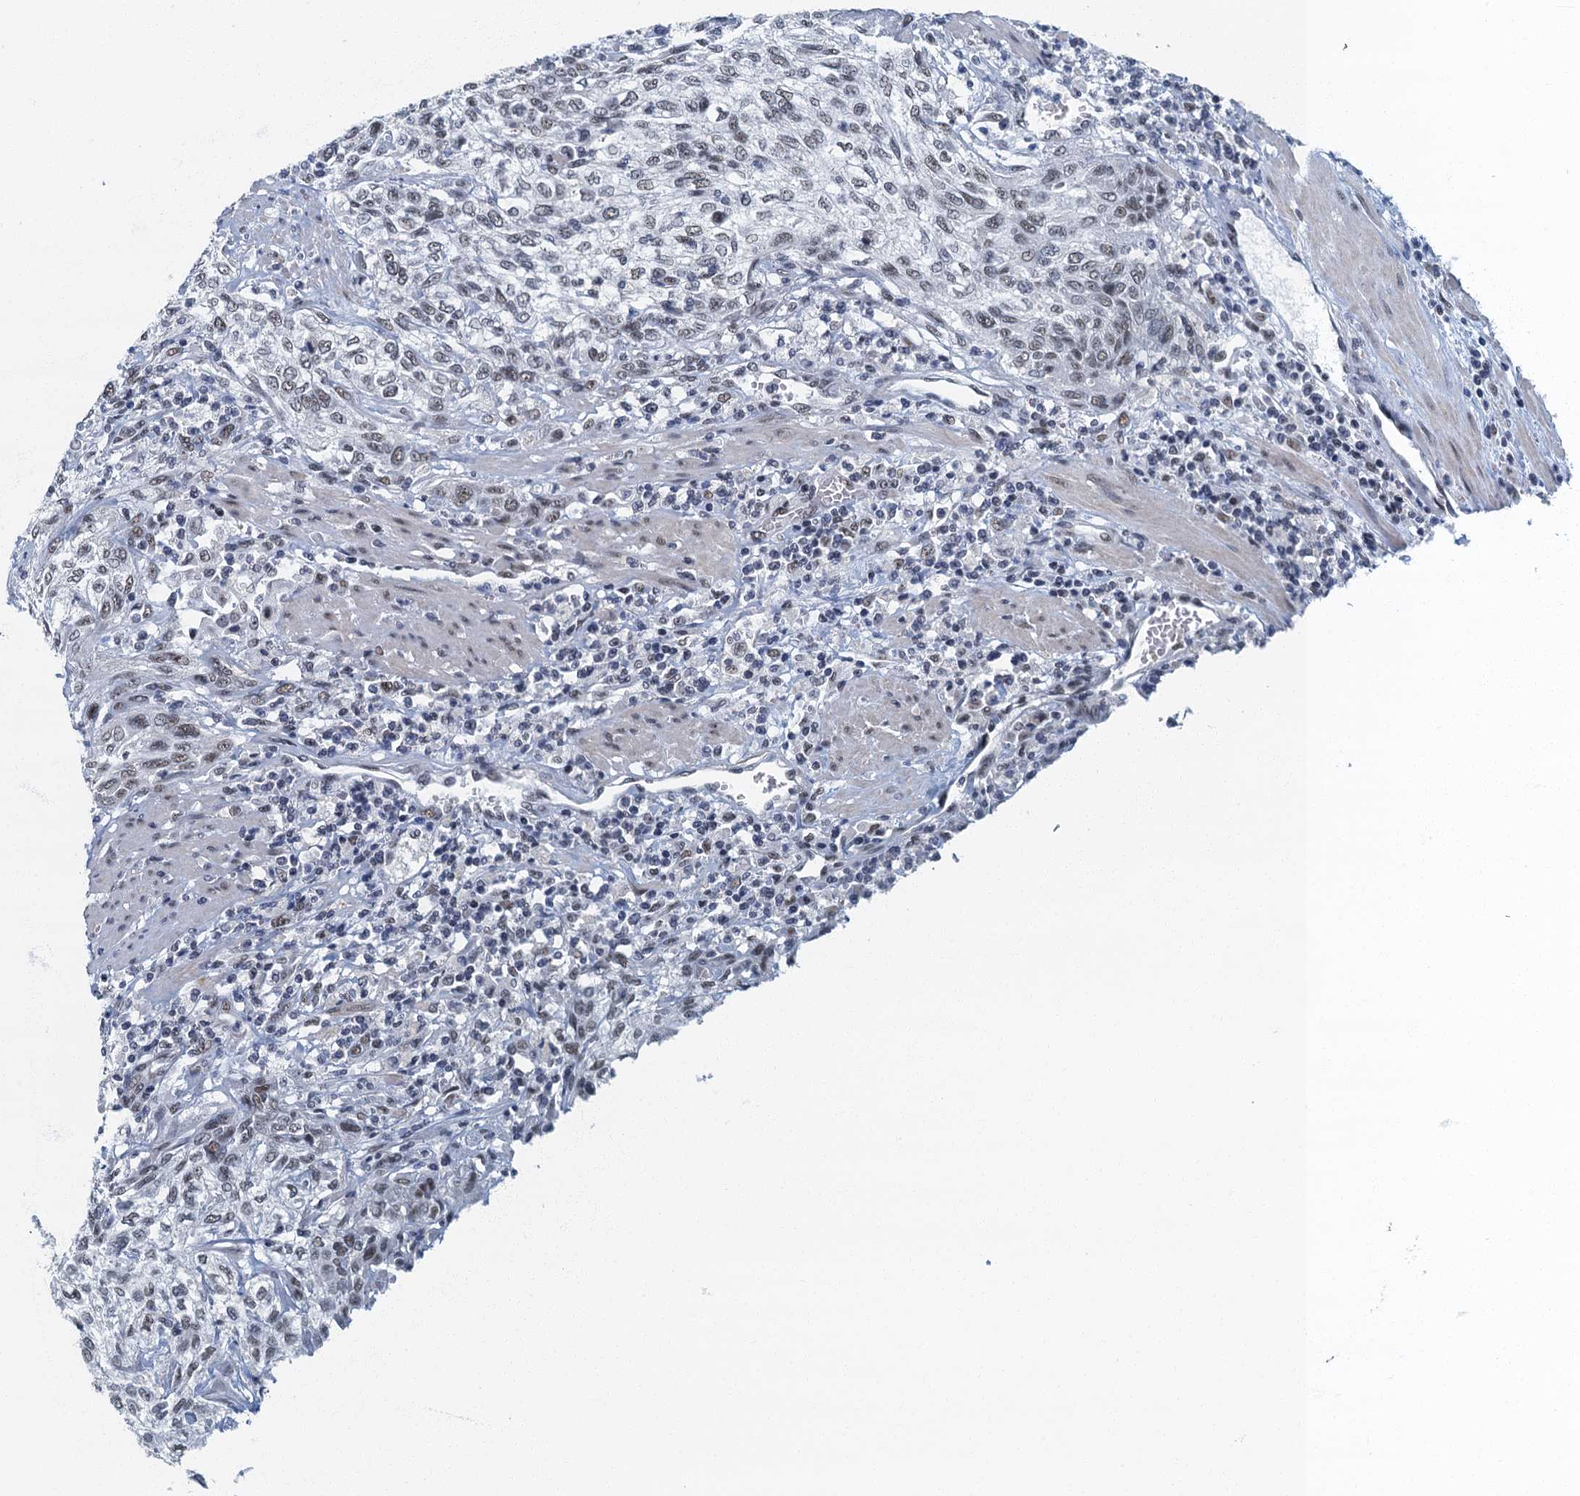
{"staining": {"intensity": "weak", "quantity": "25%-75%", "location": "nuclear"}, "tissue": "urothelial cancer", "cell_type": "Tumor cells", "image_type": "cancer", "snomed": [{"axis": "morphology", "description": "Normal tissue, NOS"}, {"axis": "morphology", "description": "Urothelial carcinoma, NOS"}, {"axis": "topography", "description": "Urinary bladder"}, {"axis": "topography", "description": "Peripheral nerve tissue"}], "caption": "Weak nuclear expression is seen in about 25%-75% of tumor cells in urothelial cancer. (brown staining indicates protein expression, while blue staining denotes nuclei).", "gene": "GADL1", "patient": {"sex": "male", "age": 35}}